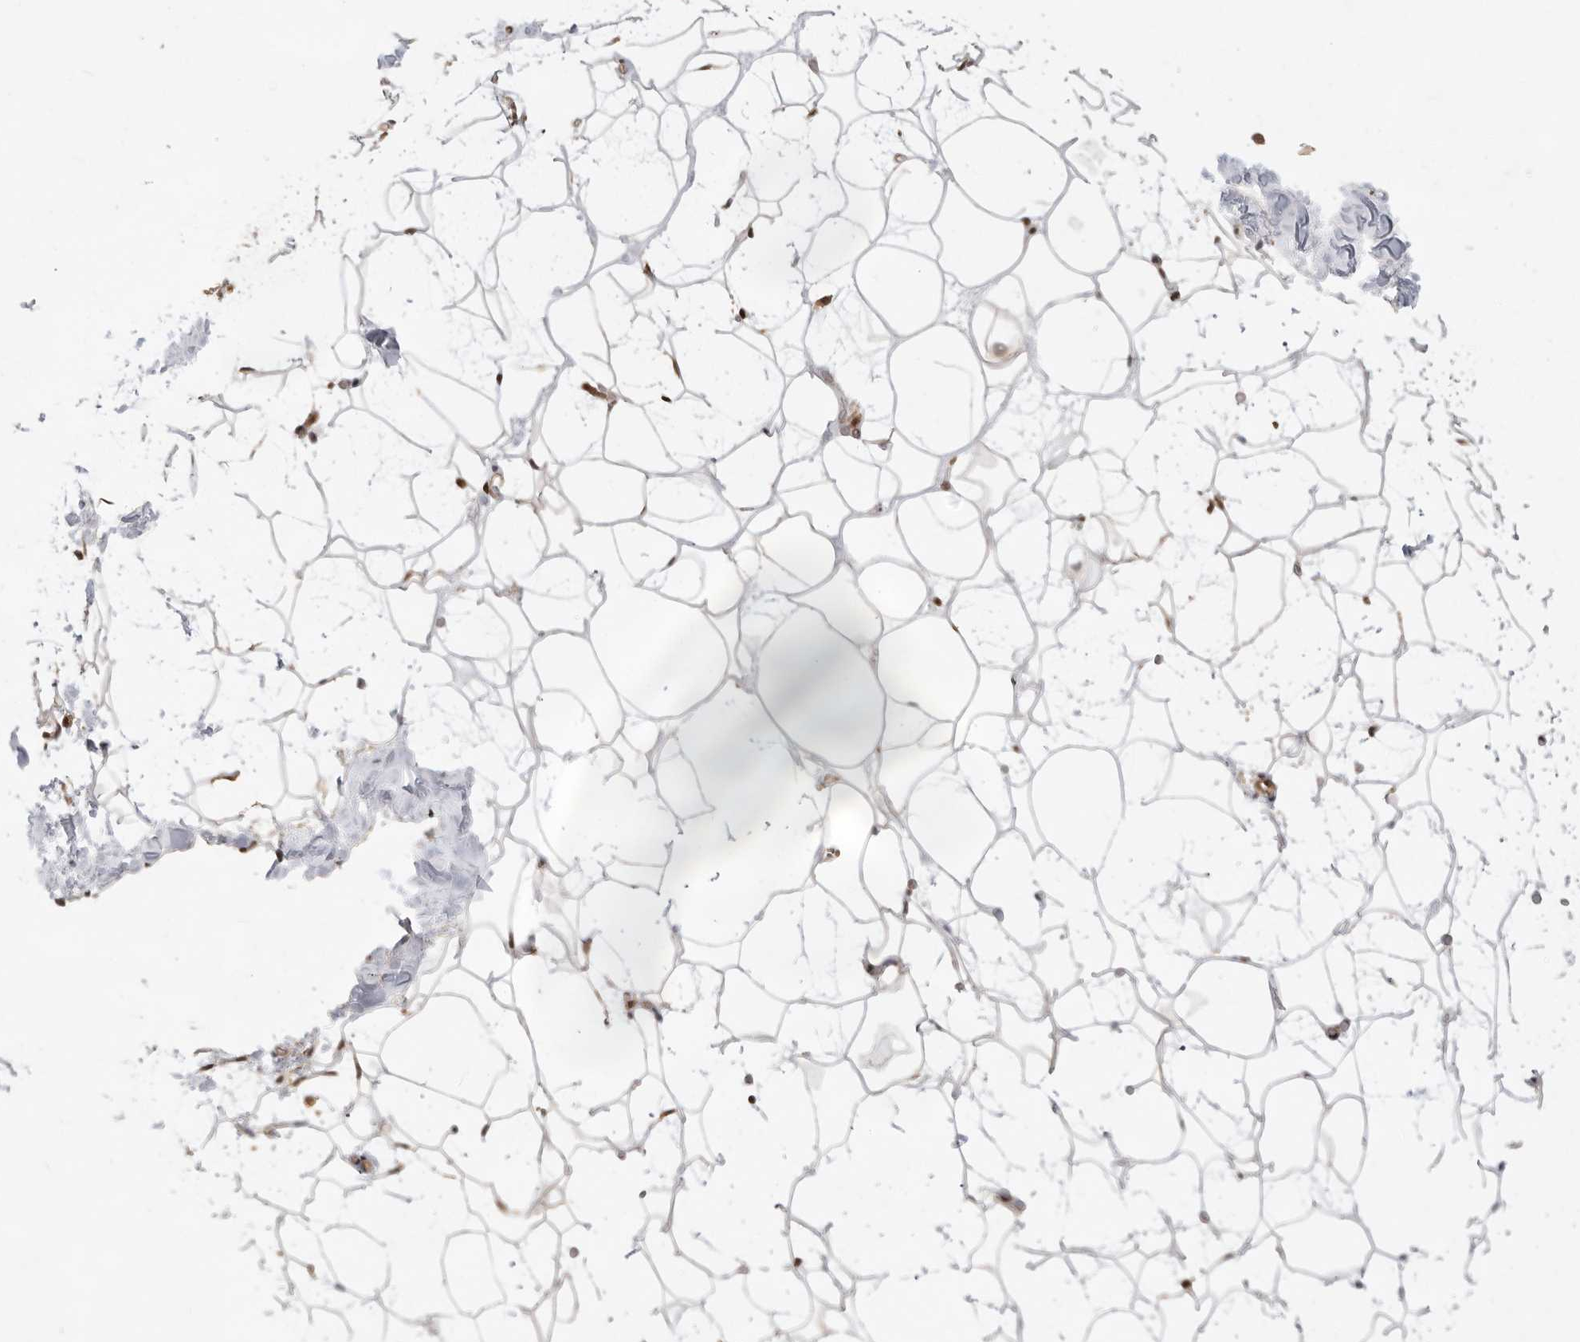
{"staining": {"intensity": "moderate", "quantity": ">75%", "location": "nuclear"}, "tissue": "adipose tissue", "cell_type": "Adipocytes", "image_type": "normal", "snomed": [{"axis": "morphology", "description": "Normal tissue, NOS"}, {"axis": "morphology", "description": "Fibrosis, NOS"}, {"axis": "topography", "description": "Breast"}, {"axis": "topography", "description": "Adipose tissue"}], "caption": "Moderate nuclear staining for a protein is present in approximately >75% of adipocytes of benign adipose tissue using immunohistochemistry.", "gene": "ADPRS", "patient": {"sex": "female", "age": 39}}